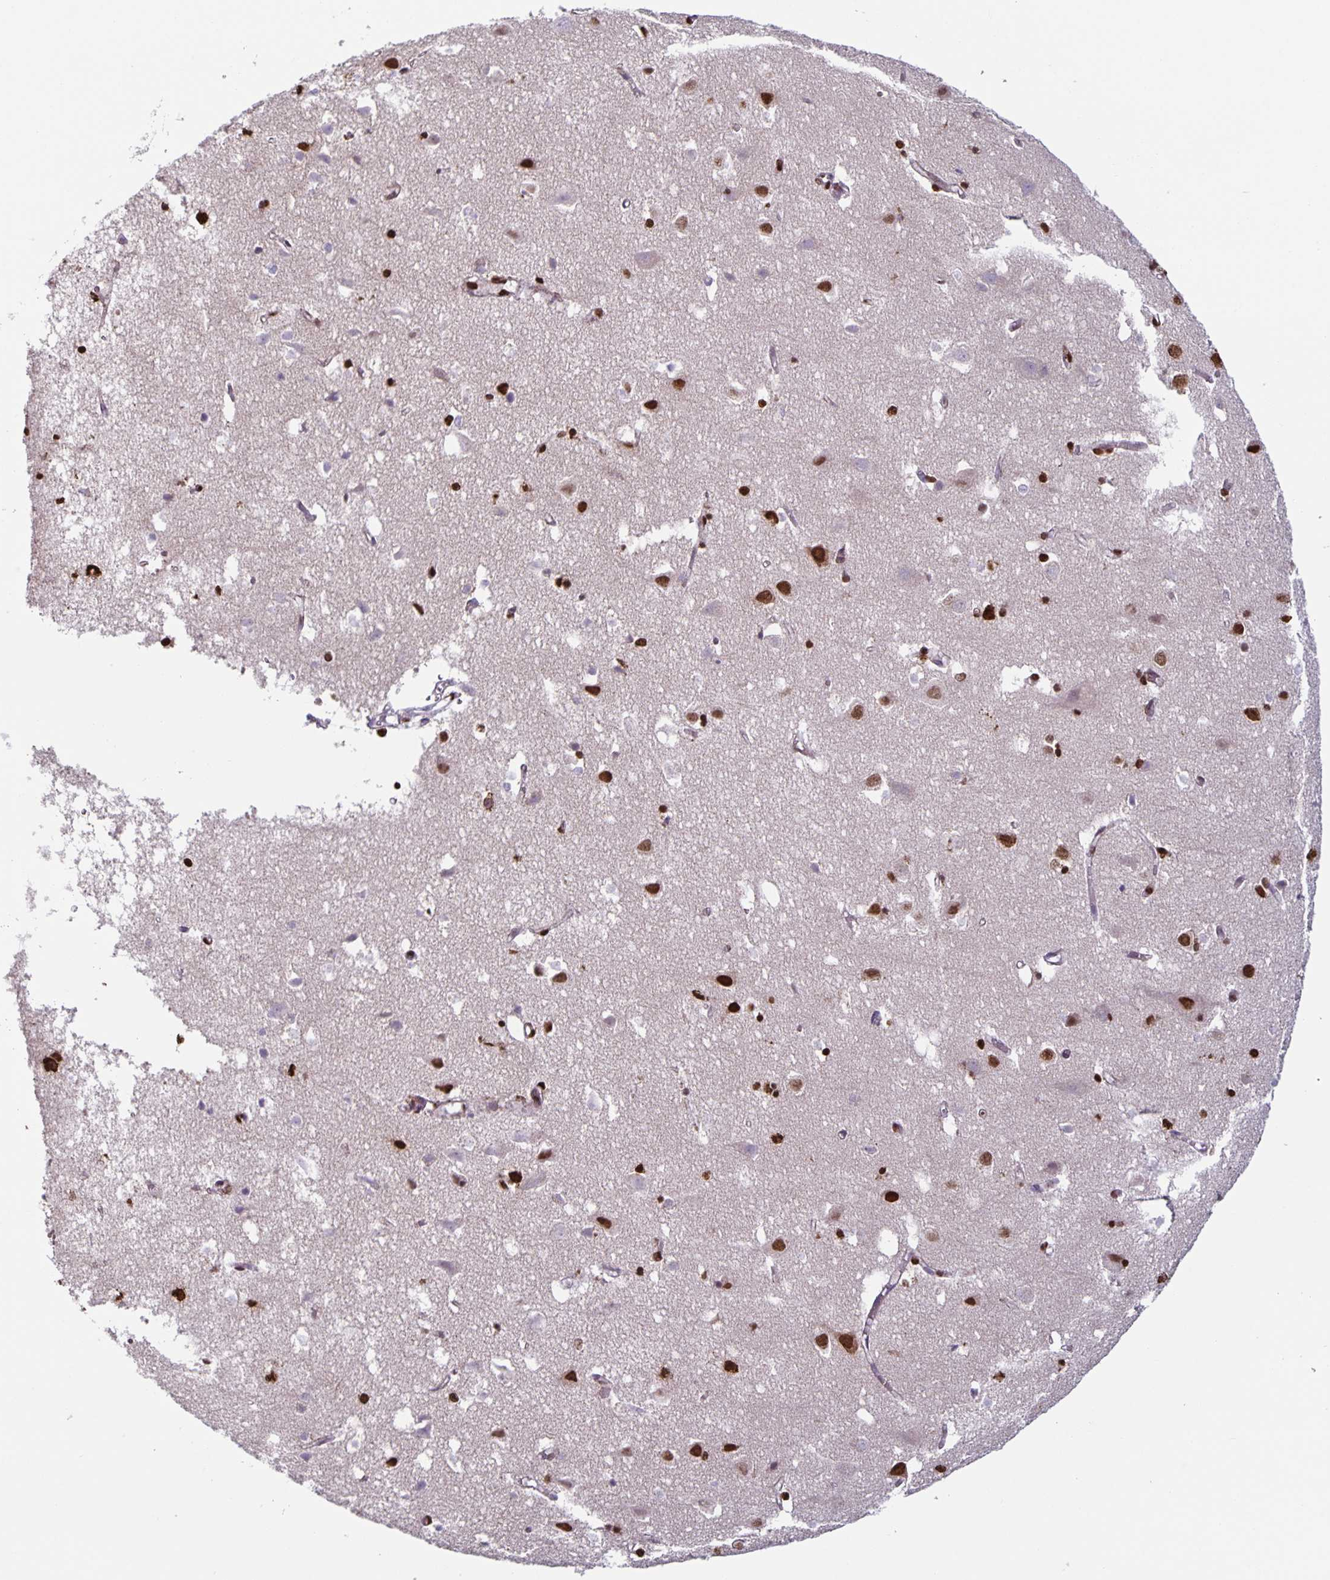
{"staining": {"intensity": "strong", "quantity": ">75%", "location": "nuclear"}, "tissue": "cerebral cortex", "cell_type": "Endothelial cells", "image_type": "normal", "snomed": [{"axis": "morphology", "description": "Normal tissue, NOS"}, {"axis": "topography", "description": "Cerebral cortex"}], "caption": "Immunohistochemical staining of benign human cerebral cortex shows >75% levels of strong nuclear protein staining in approximately >75% of endothelial cells.", "gene": "DUT", "patient": {"sex": "male", "age": 70}}